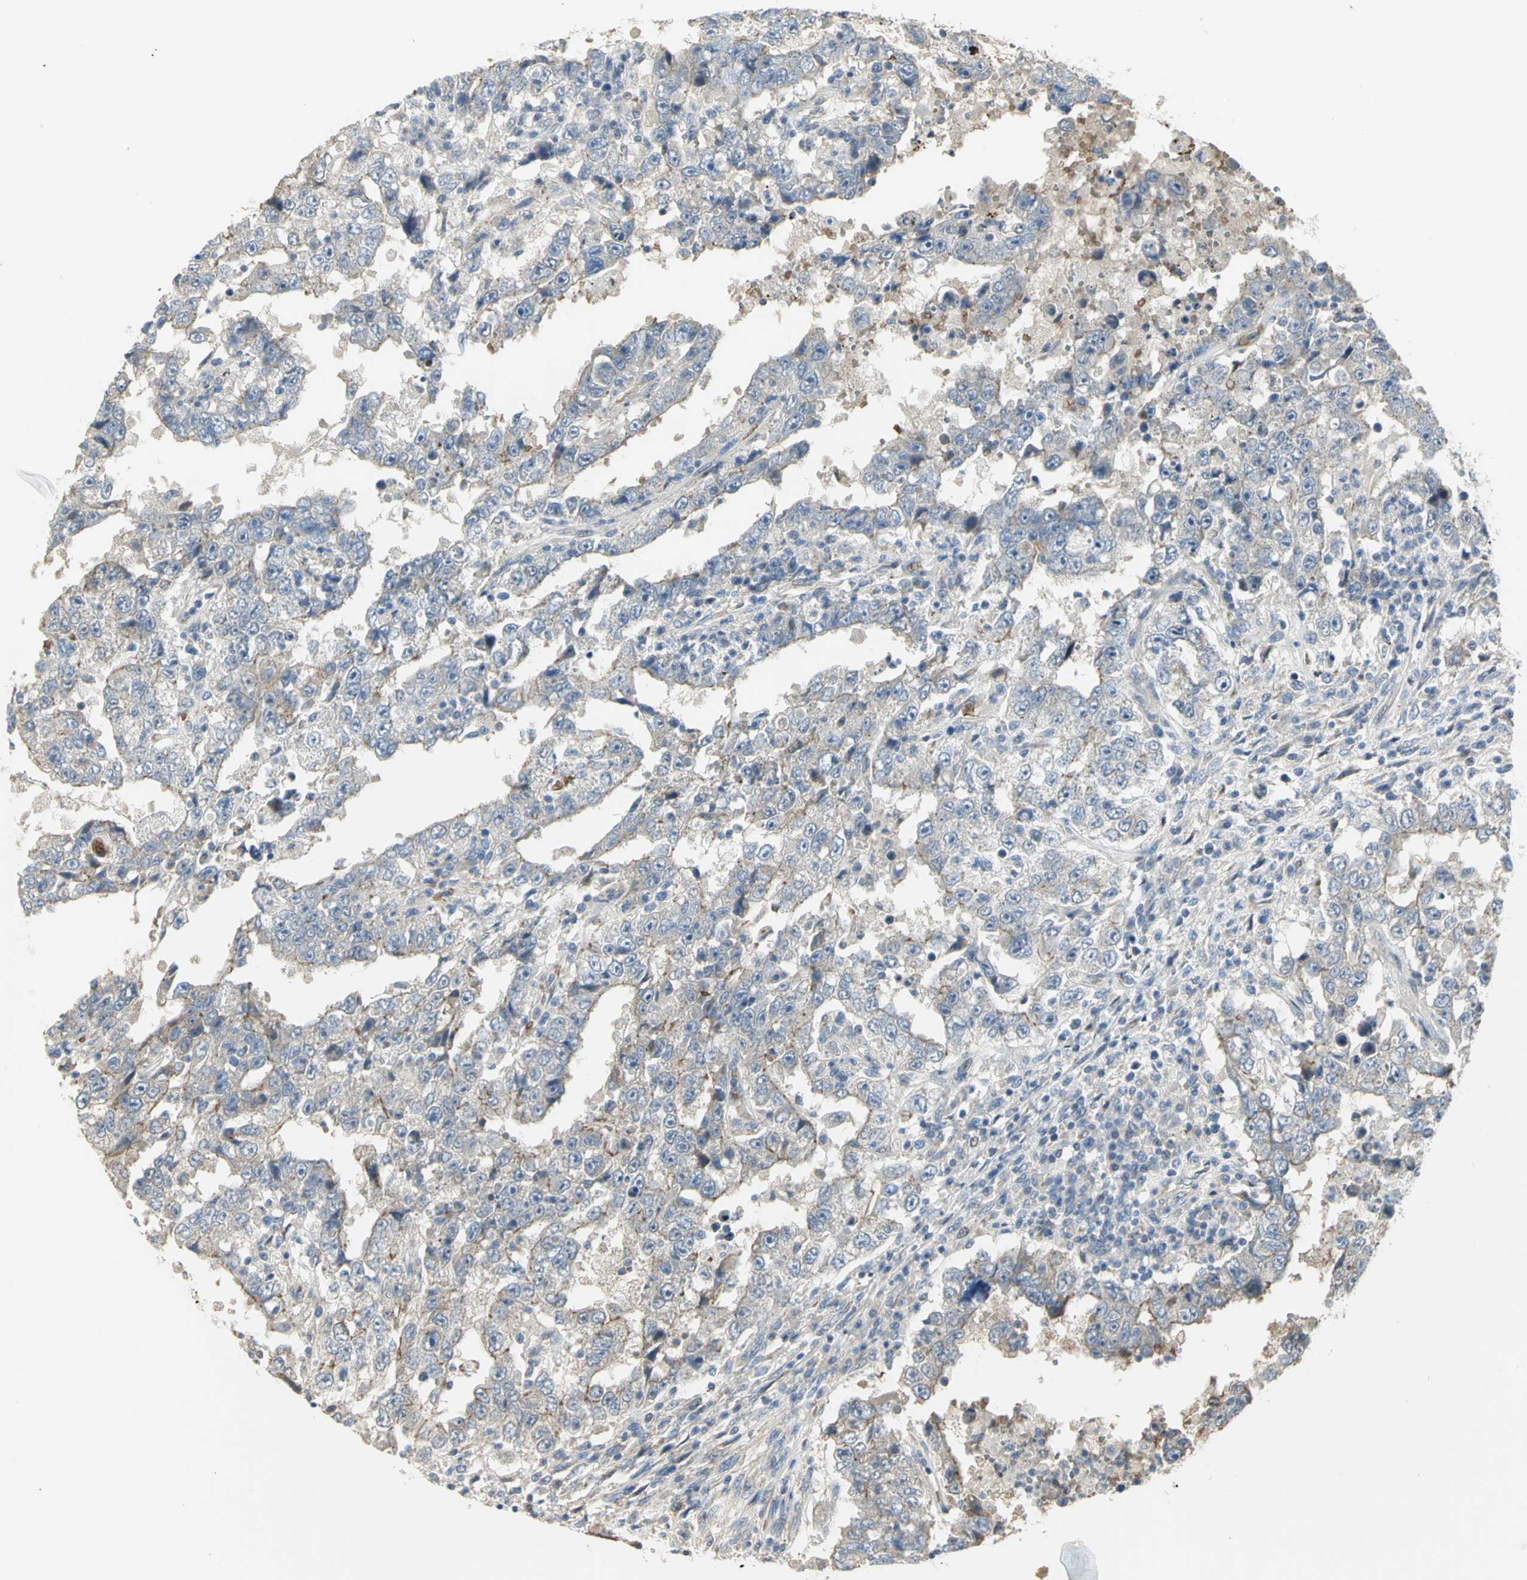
{"staining": {"intensity": "moderate", "quantity": "<25%", "location": "cytoplasmic/membranous"}, "tissue": "testis cancer", "cell_type": "Tumor cells", "image_type": "cancer", "snomed": [{"axis": "morphology", "description": "Carcinoma, Embryonal, NOS"}, {"axis": "topography", "description": "Testis"}], "caption": "The photomicrograph exhibits staining of embryonal carcinoma (testis), revealing moderate cytoplasmic/membranous protein expression (brown color) within tumor cells.", "gene": "ANK1", "patient": {"sex": "male", "age": 26}}